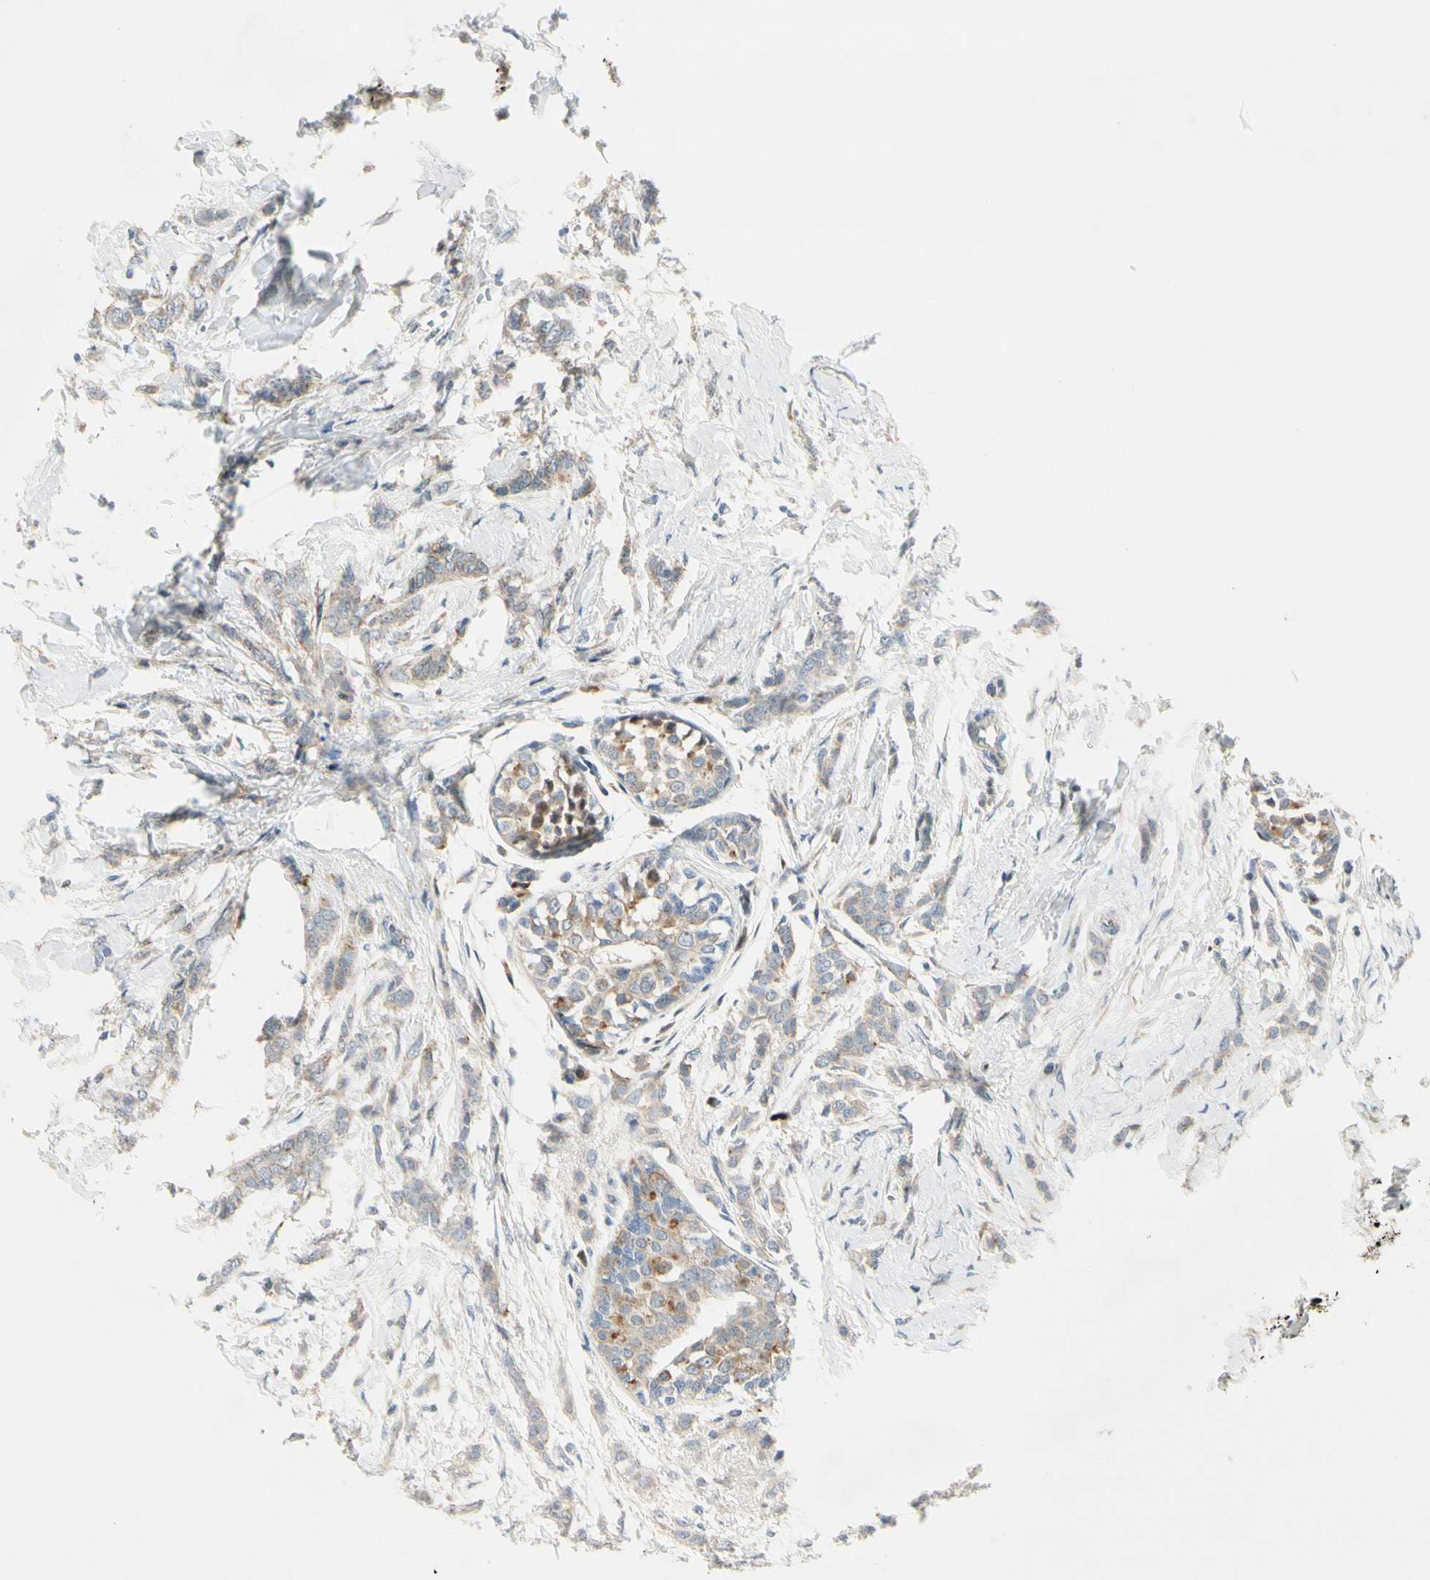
{"staining": {"intensity": "moderate", "quantity": "<25%", "location": "cytoplasmic/membranous"}, "tissue": "breast cancer", "cell_type": "Tumor cells", "image_type": "cancer", "snomed": [{"axis": "morphology", "description": "Lobular carcinoma, in situ"}, {"axis": "morphology", "description": "Lobular carcinoma"}, {"axis": "topography", "description": "Breast"}], "caption": "This is an image of immunohistochemistry staining of breast lobular carcinoma in situ, which shows moderate positivity in the cytoplasmic/membranous of tumor cells.", "gene": "NPDC1", "patient": {"sex": "female", "age": 41}}